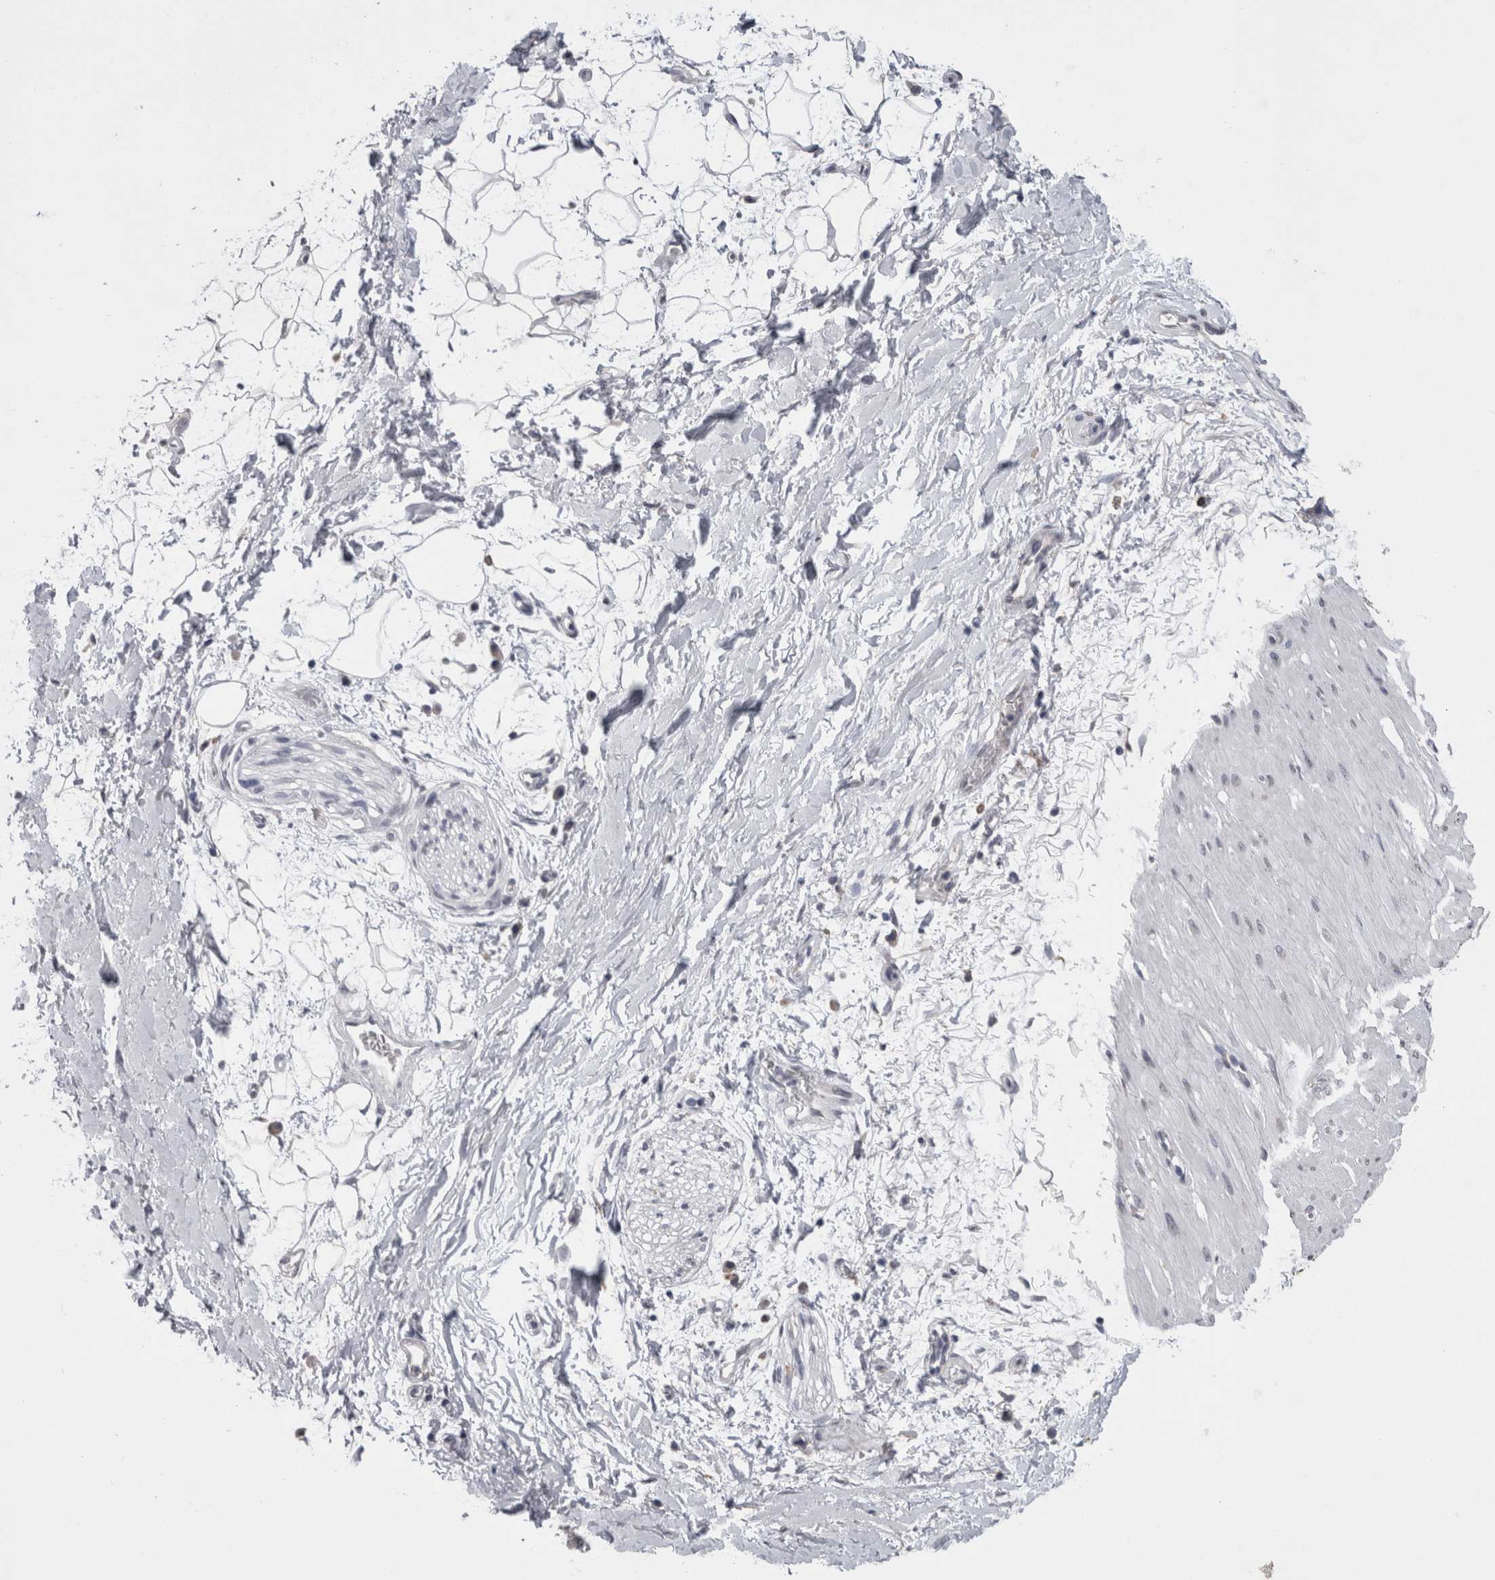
{"staining": {"intensity": "negative", "quantity": "none", "location": "none"}, "tissue": "adipose tissue", "cell_type": "Adipocytes", "image_type": "normal", "snomed": [{"axis": "morphology", "description": "Normal tissue, NOS"}, {"axis": "topography", "description": "Soft tissue"}], "caption": "Immunohistochemistry micrograph of unremarkable adipose tissue: human adipose tissue stained with DAB (3,3'-diaminobenzidine) reveals no significant protein positivity in adipocytes.", "gene": "PAX5", "patient": {"sex": "male", "age": 72}}